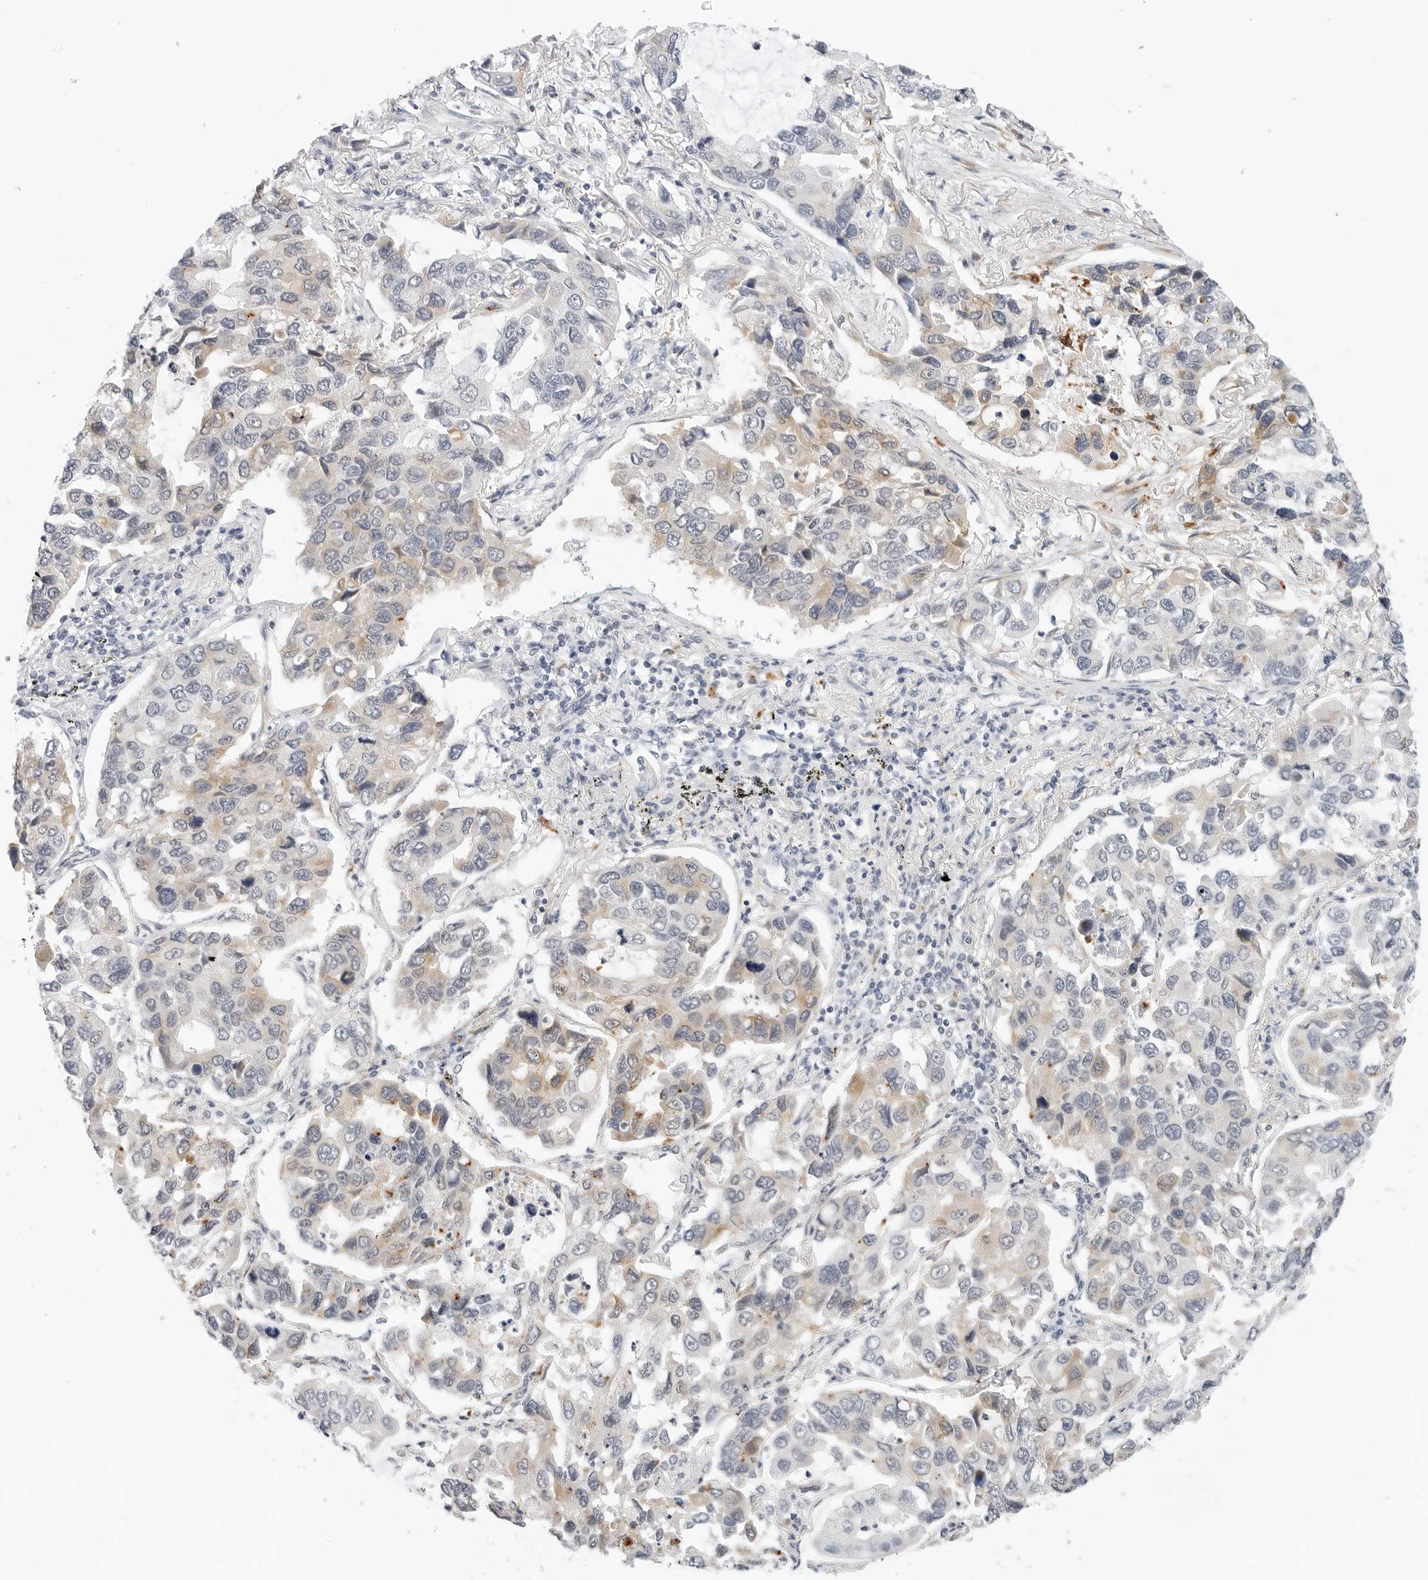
{"staining": {"intensity": "weak", "quantity": "25%-75%", "location": "cytoplasmic/membranous"}, "tissue": "lung cancer", "cell_type": "Tumor cells", "image_type": "cancer", "snomed": [{"axis": "morphology", "description": "Adenocarcinoma, NOS"}, {"axis": "topography", "description": "Lung"}], "caption": "Protein staining reveals weak cytoplasmic/membranous positivity in approximately 25%-75% of tumor cells in lung cancer.", "gene": "TSEN2", "patient": {"sex": "male", "age": 64}}